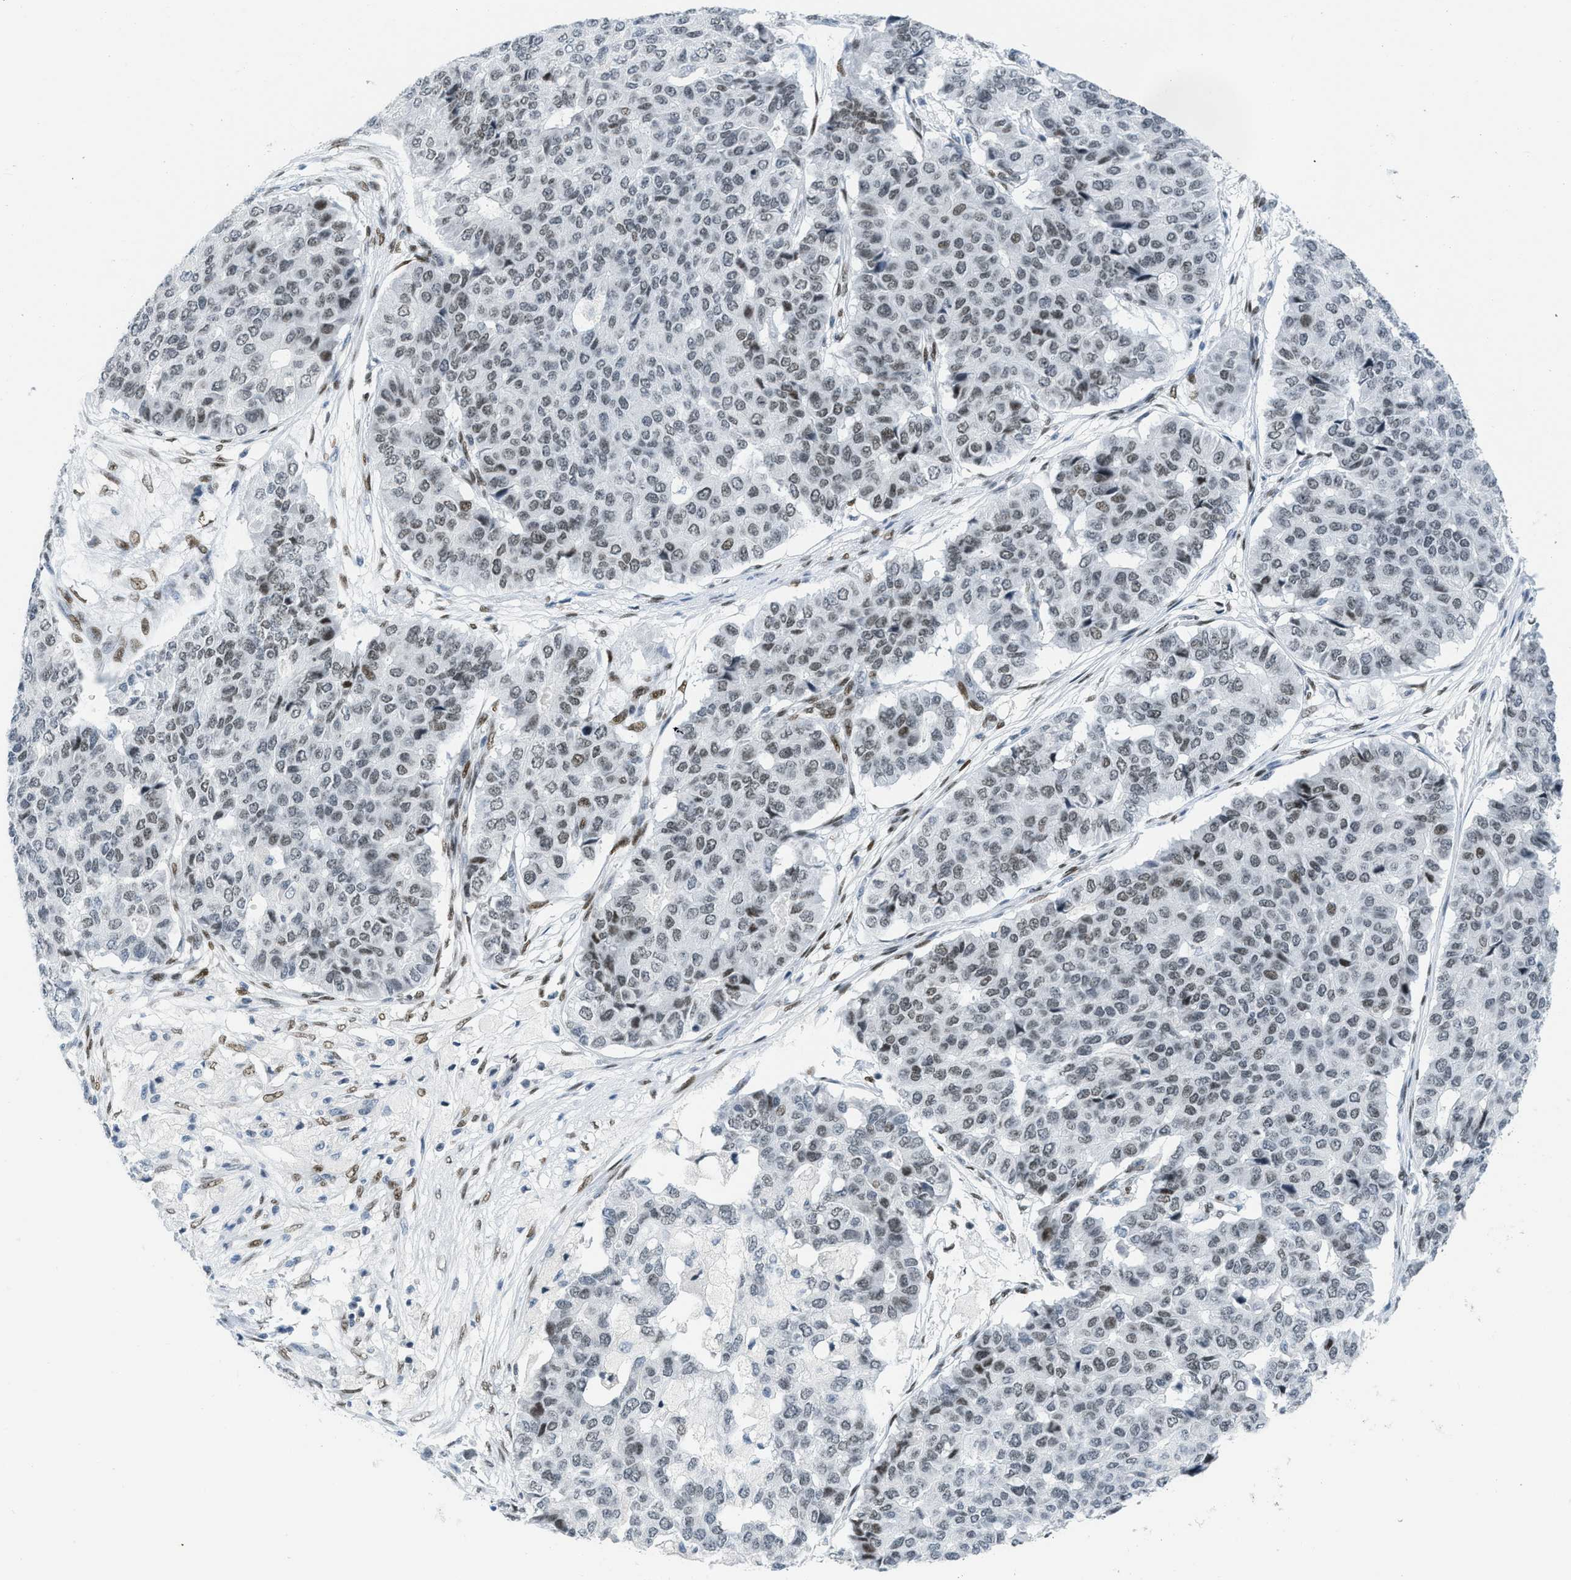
{"staining": {"intensity": "weak", "quantity": "25%-75%", "location": "nuclear"}, "tissue": "pancreatic cancer", "cell_type": "Tumor cells", "image_type": "cancer", "snomed": [{"axis": "morphology", "description": "Adenocarcinoma, NOS"}, {"axis": "topography", "description": "Pancreas"}], "caption": "Immunohistochemistry (IHC) photomicrograph of human pancreatic cancer stained for a protein (brown), which demonstrates low levels of weak nuclear positivity in approximately 25%-75% of tumor cells.", "gene": "PBX1", "patient": {"sex": "male", "age": 50}}